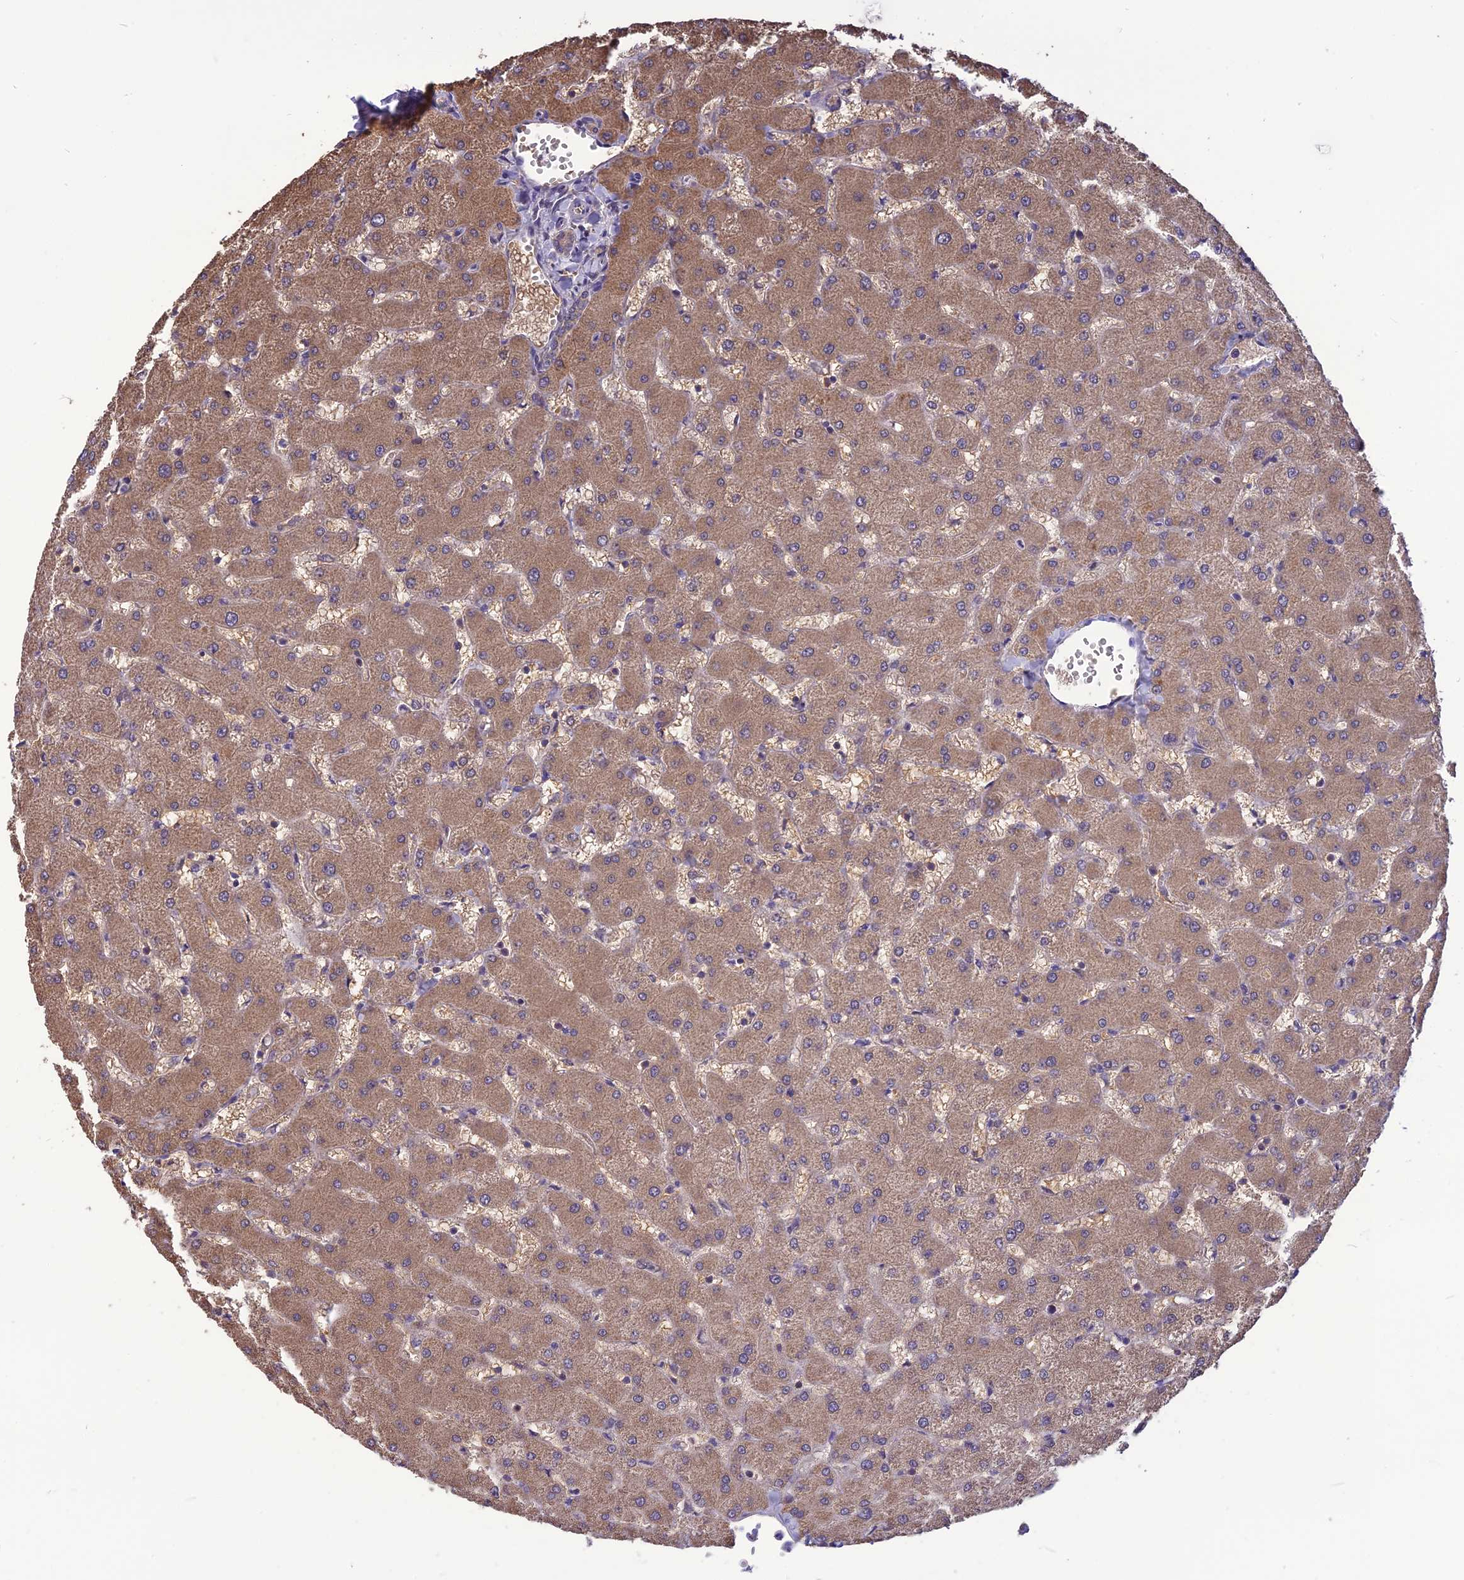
{"staining": {"intensity": "weak", "quantity": "25%-75%", "location": "cytoplasmic/membranous"}, "tissue": "liver", "cell_type": "Cholangiocytes", "image_type": "normal", "snomed": [{"axis": "morphology", "description": "Normal tissue, NOS"}, {"axis": "topography", "description": "Liver"}], "caption": "IHC image of normal human liver stained for a protein (brown), which displays low levels of weak cytoplasmic/membranous expression in approximately 25%-75% of cholangiocytes.", "gene": "PSMF1", "patient": {"sex": "female", "age": 63}}